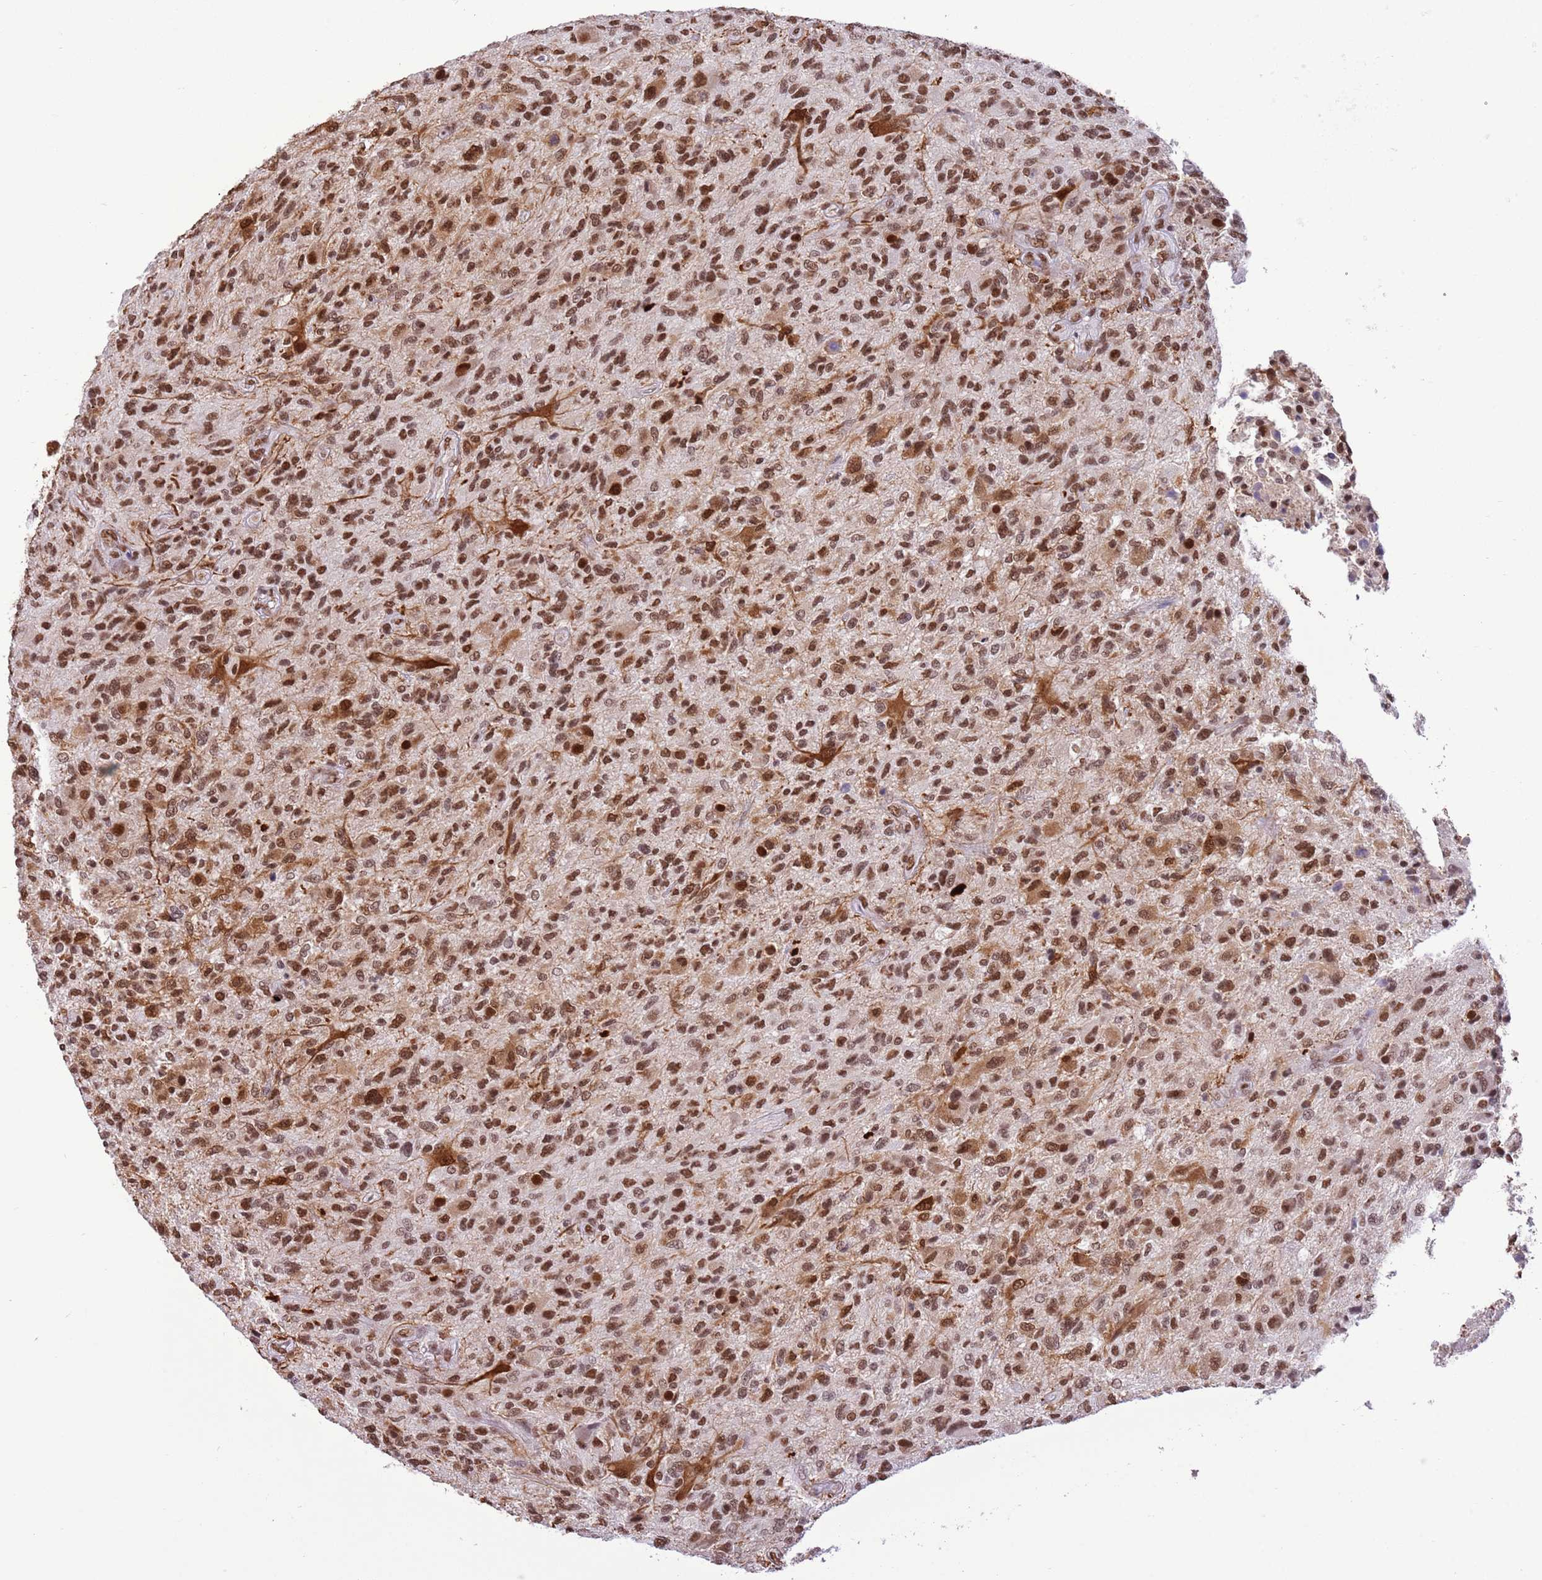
{"staining": {"intensity": "strong", "quantity": ">75%", "location": "nuclear"}, "tissue": "glioma", "cell_type": "Tumor cells", "image_type": "cancer", "snomed": [{"axis": "morphology", "description": "Glioma, malignant, High grade"}, {"axis": "topography", "description": "Brain"}], "caption": "Malignant glioma (high-grade) stained with a protein marker exhibits strong staining in tumor cells.", "gene": "TRIM32", "patient": {"sex": "male", "age": 47}}